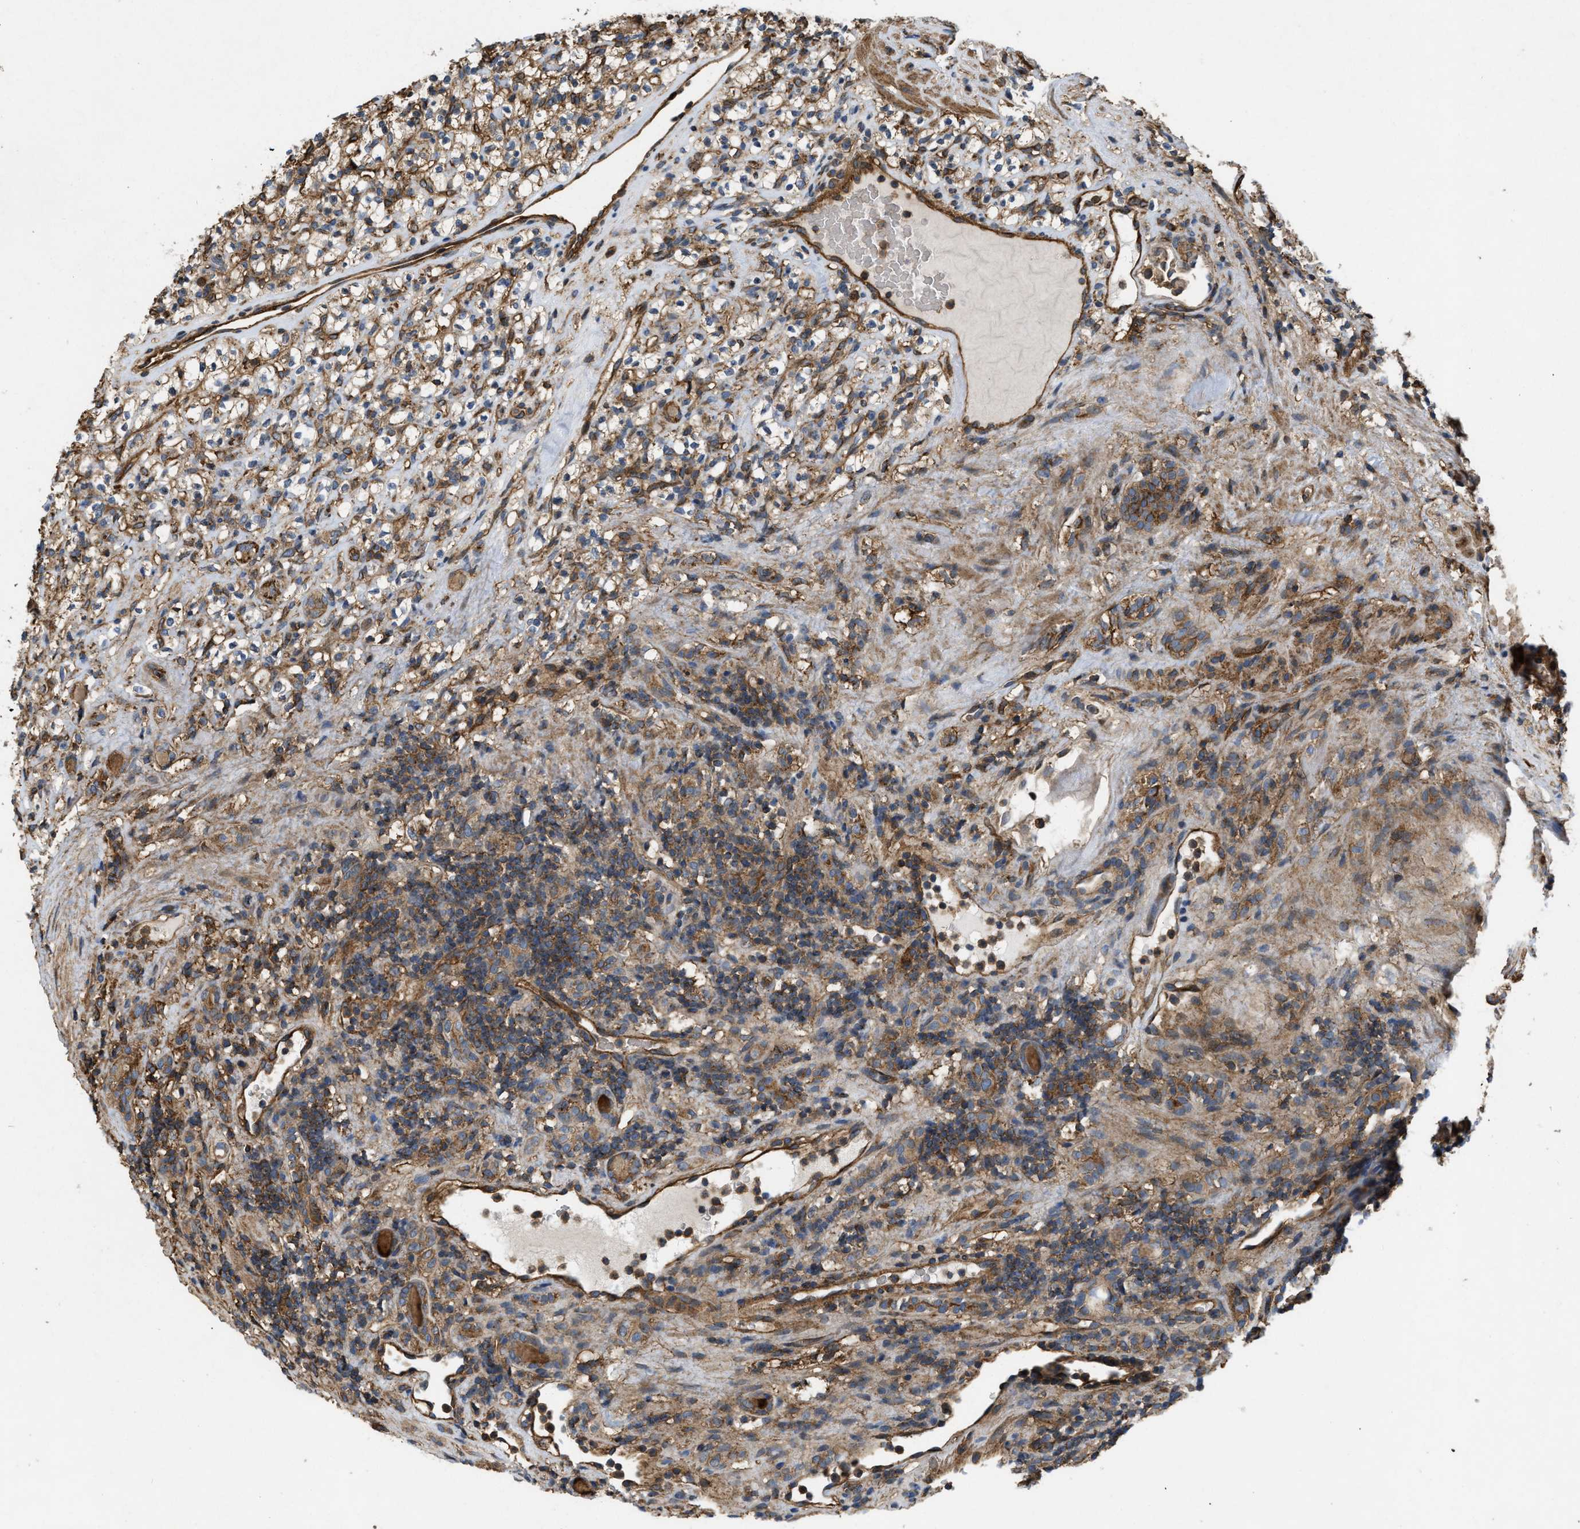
{"staining": {"intensity": "moderate", "quantity": ">75%", "location": "cytoplasmic/membranous"}, "tissue": "renal cancer", "cell_type": "Tumor cells", "image_type": "cancer", "snomed": [{"axis": "morphology", "description": "Normal tissue, NOS"}, {"axis": "morphology", "description": "Adenocarcinoma, NOS"}, {"axis": "topography", "description": "Kidney"}], "caption": "The image shows immunohistochemical staining of renal cancer. There is moderate cytoplasmic/membranous staining is identified in about >75% of tumor cells.", "gene": "GNB4", "patient": {"sex": "female", "age": 72}}